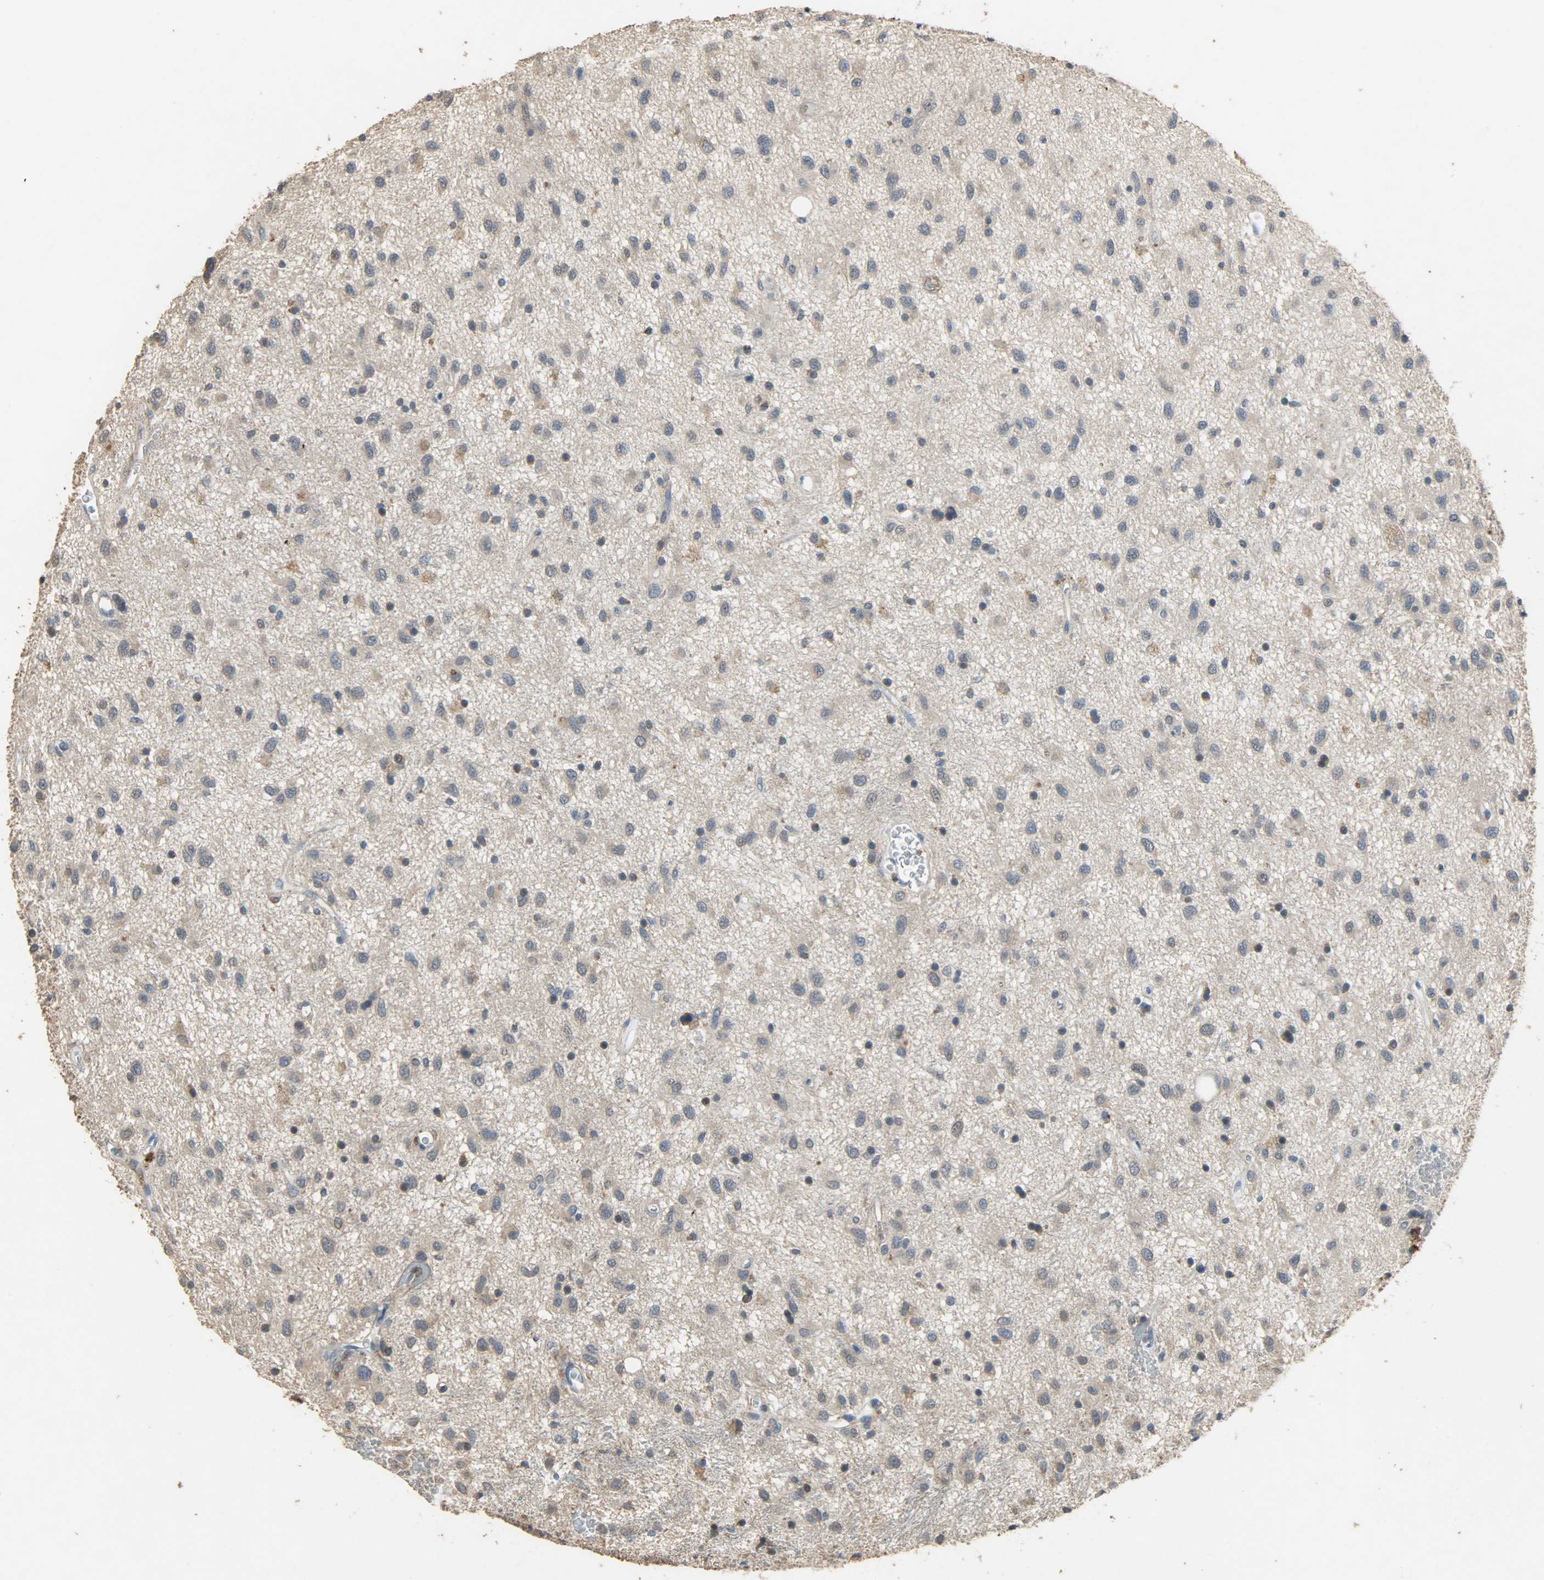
{"staining": {"intensity": "weak", "quantity": ">75%", "location": "cytoplasmic/membranous"}, "tissue": "glioma", "cell_type": "Tumor cells", "image_type": "cancer", "snomed": [{"axis": "morphology", "description": "Glioma, malignant, Low grade"}, {"axis": "topography", "description": "Brain"}], "caption": "Brown immunohistochemical staining in glioma reveals weak cytoplasmic/membranous expression in approximately >75% of tumor cells.", "gene": "CDKN2C", "patient": {"sex": "male", "age": 77}}